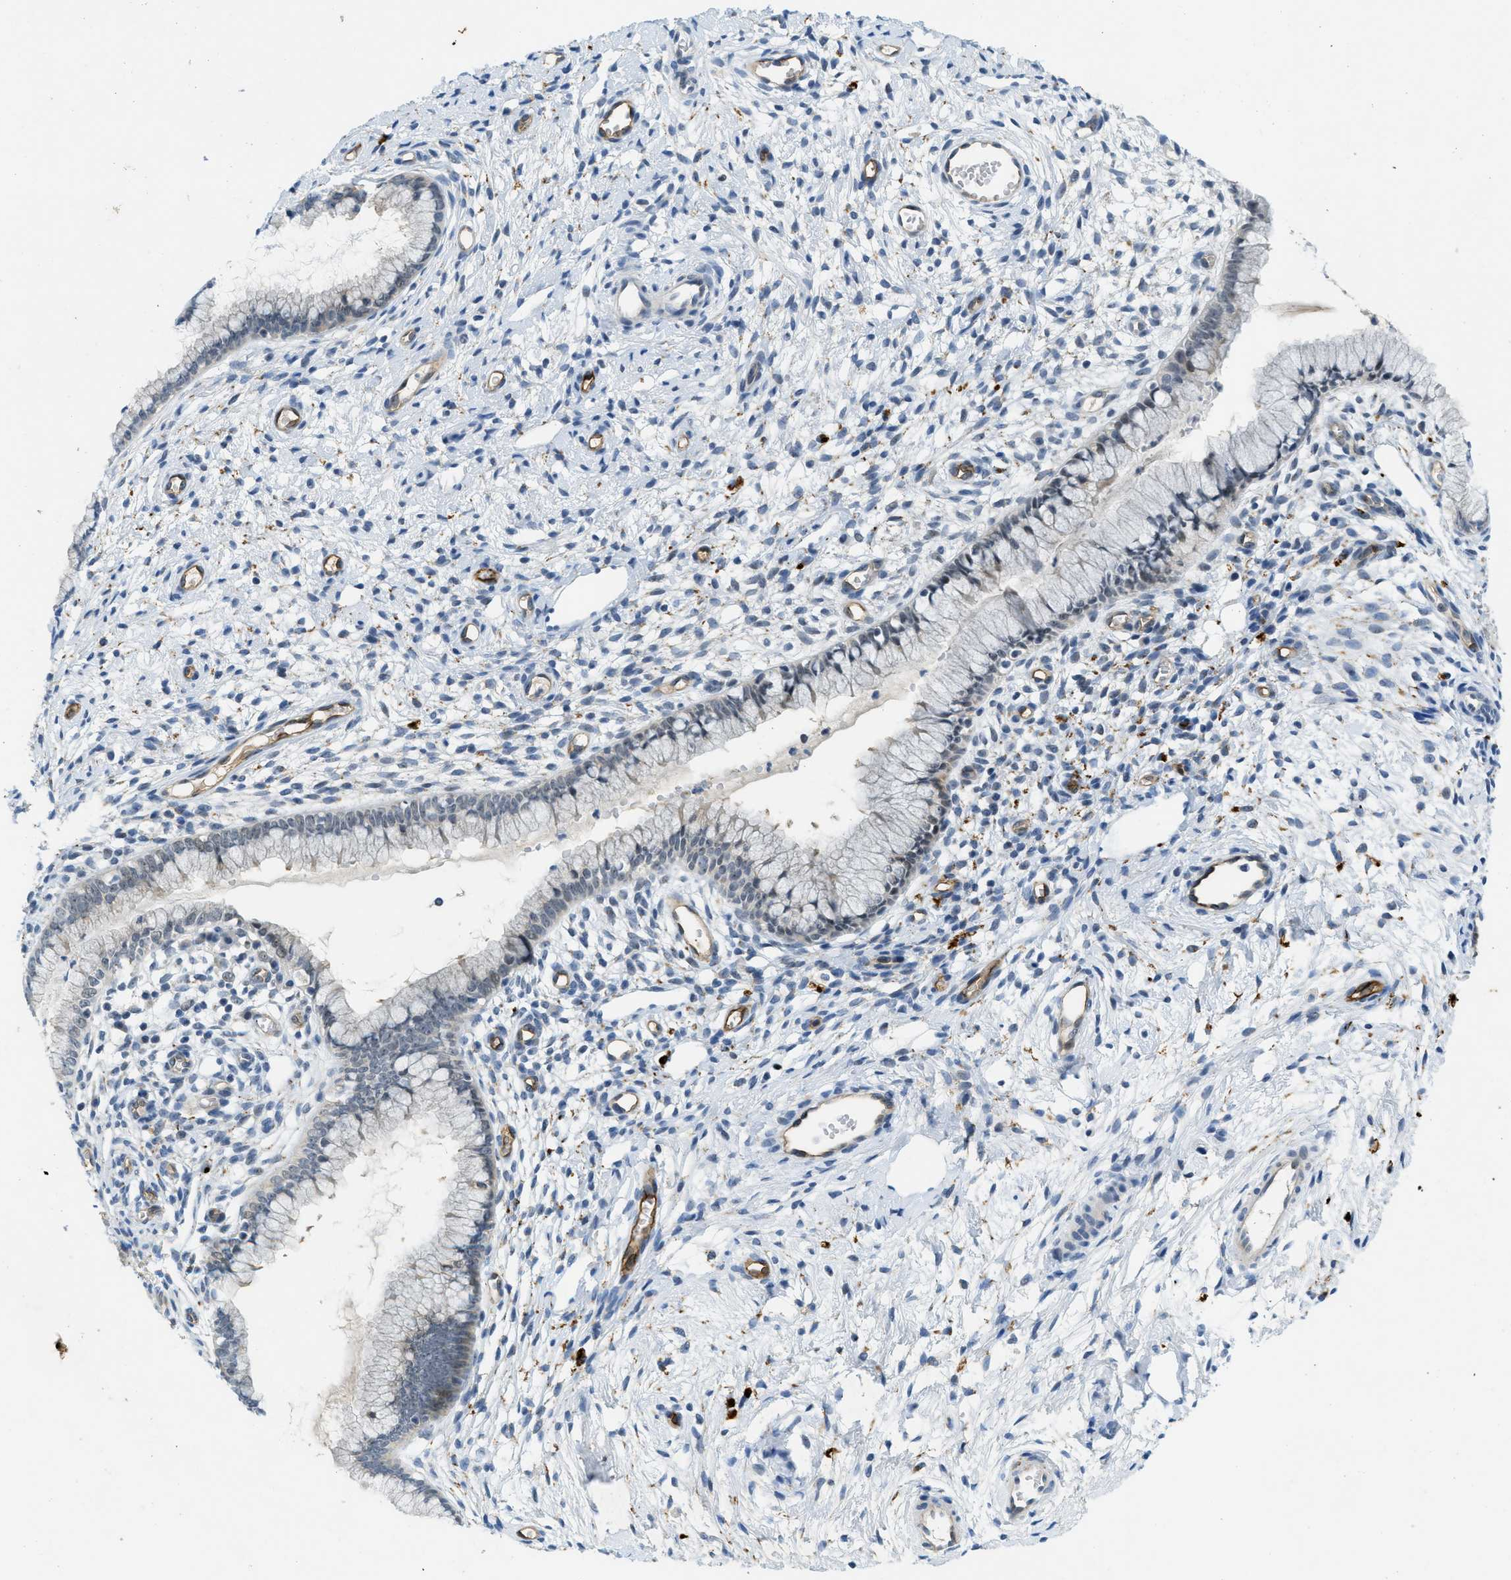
{"staining": {"intensity": "negative", "quantity": "none", "location": "none"}, "tissue": "cervix", "cell_type": "Glandular cells", "image_type": "normal", "snomed": [{"axis": "morphology", "description": "Normal tissue, NOS"}, {"axis": "topography", "description": "Cervix"}], "caption": "DAB immunohistochemical staining of benign human cervix reveals no significant staining in glandular cells. (DAB (3,3'-diaminobenzidine) immunohistochemistry (IHC) with hematoxylin counter stain).", "gene": "SLCO2A1", "patient": {"sex": "female", "age": 65}}